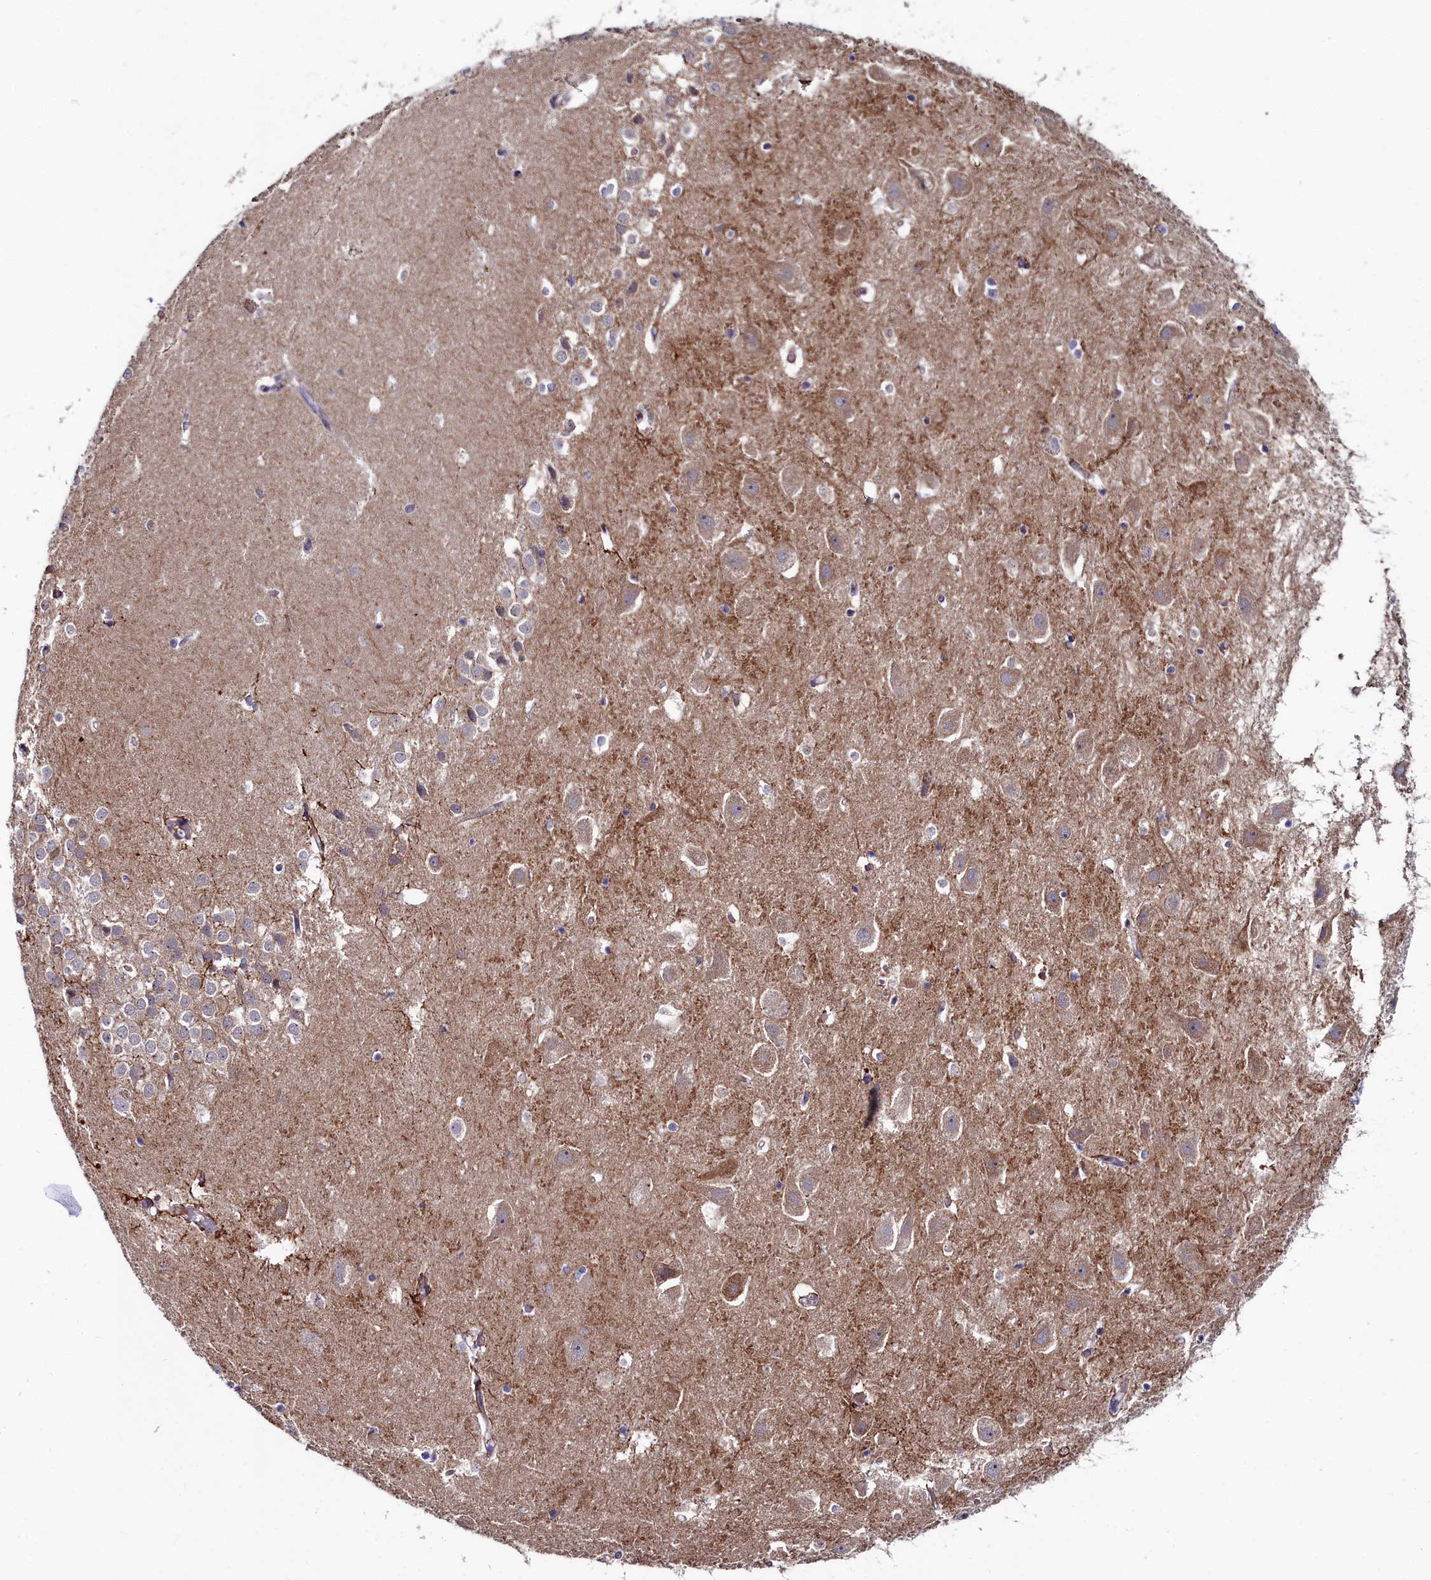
{"staining": {"intensity": "weak", "quantity": "<25%", "location": "cytoplasmic/membranous"}, "tissue": "hippocampus", "cell_type": "Glial cells", "image_type": "normal", "snomed": [{"axis": "morphology", "description": "Normal tissue, NOS"}, {"axis": "topography", "description": "Hippocampus"}], "caption": "This histopathology image is of unremarkable hippocampus stained with IHC to label a protein in brown with the nuclei are counter-stained blue. There is no expression in glial cells. (DAB immunohistochemistry (IHC), high magnification).", "gene": "KCTD18", "patient": {"sex": "female", "age": 52}}